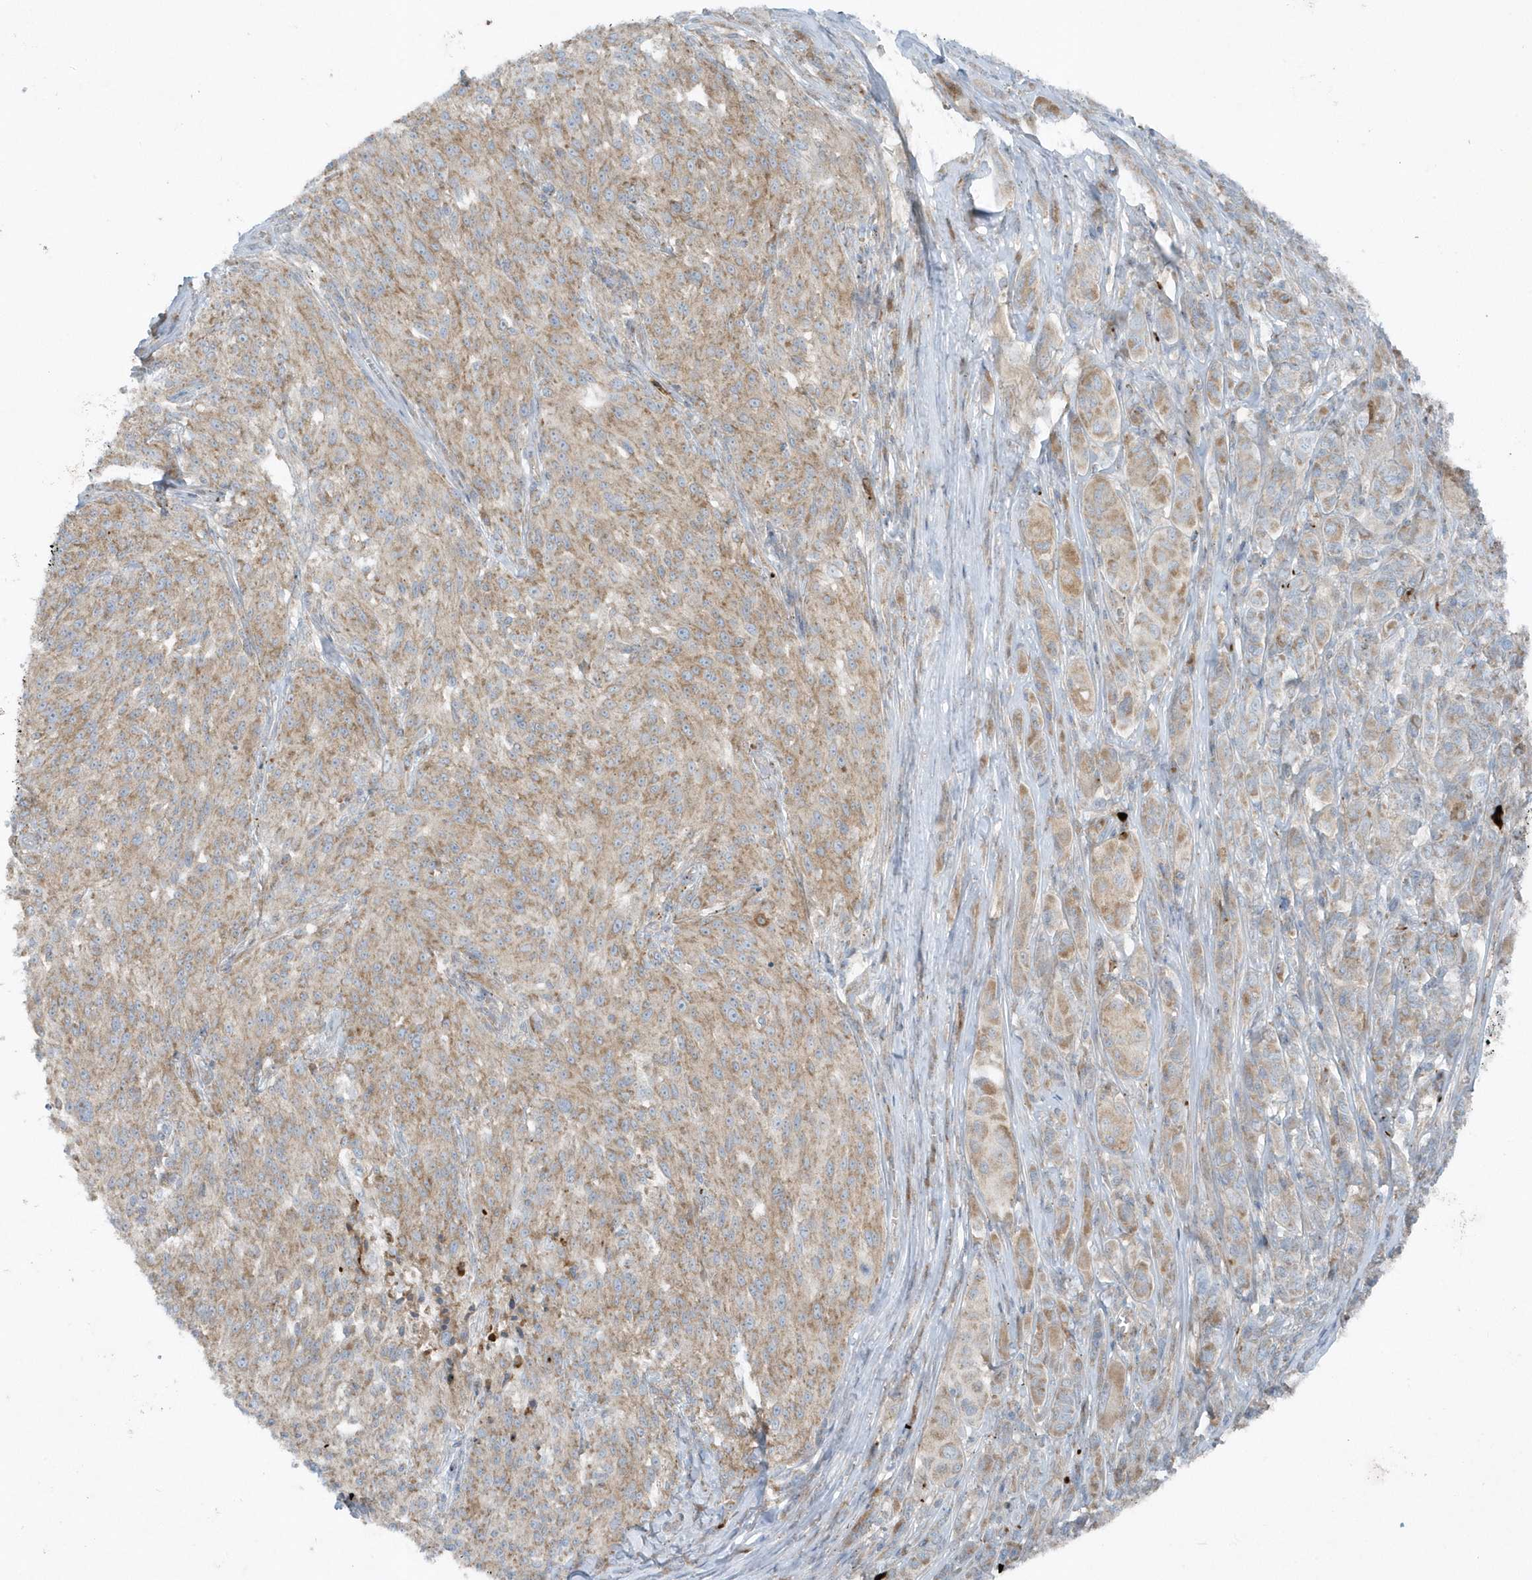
{"staining": {"intensity": "weak", "quantity": ">75%", "location": "cytoplasmic/membranous"}, "tissue": "melanoma", "cell_type": "Tumor cells", "image_type": "cancer", "snomed": [{"axis": "morphology", "description": "Malignant melanoma, NOS"}, {"axis": "topography", "description": "Skin of trunk"}], "caption": "The histopathology image displays immunohistochemical staining of melanoma. There is weak cytoplasmic/membranous staining is seen in about >75% of tumor cells. Ihc stains the protein in brown and the nuclei are stained blue.", "gene": "SLC38A2", "patient": {"sex": "male", "age": 71}}